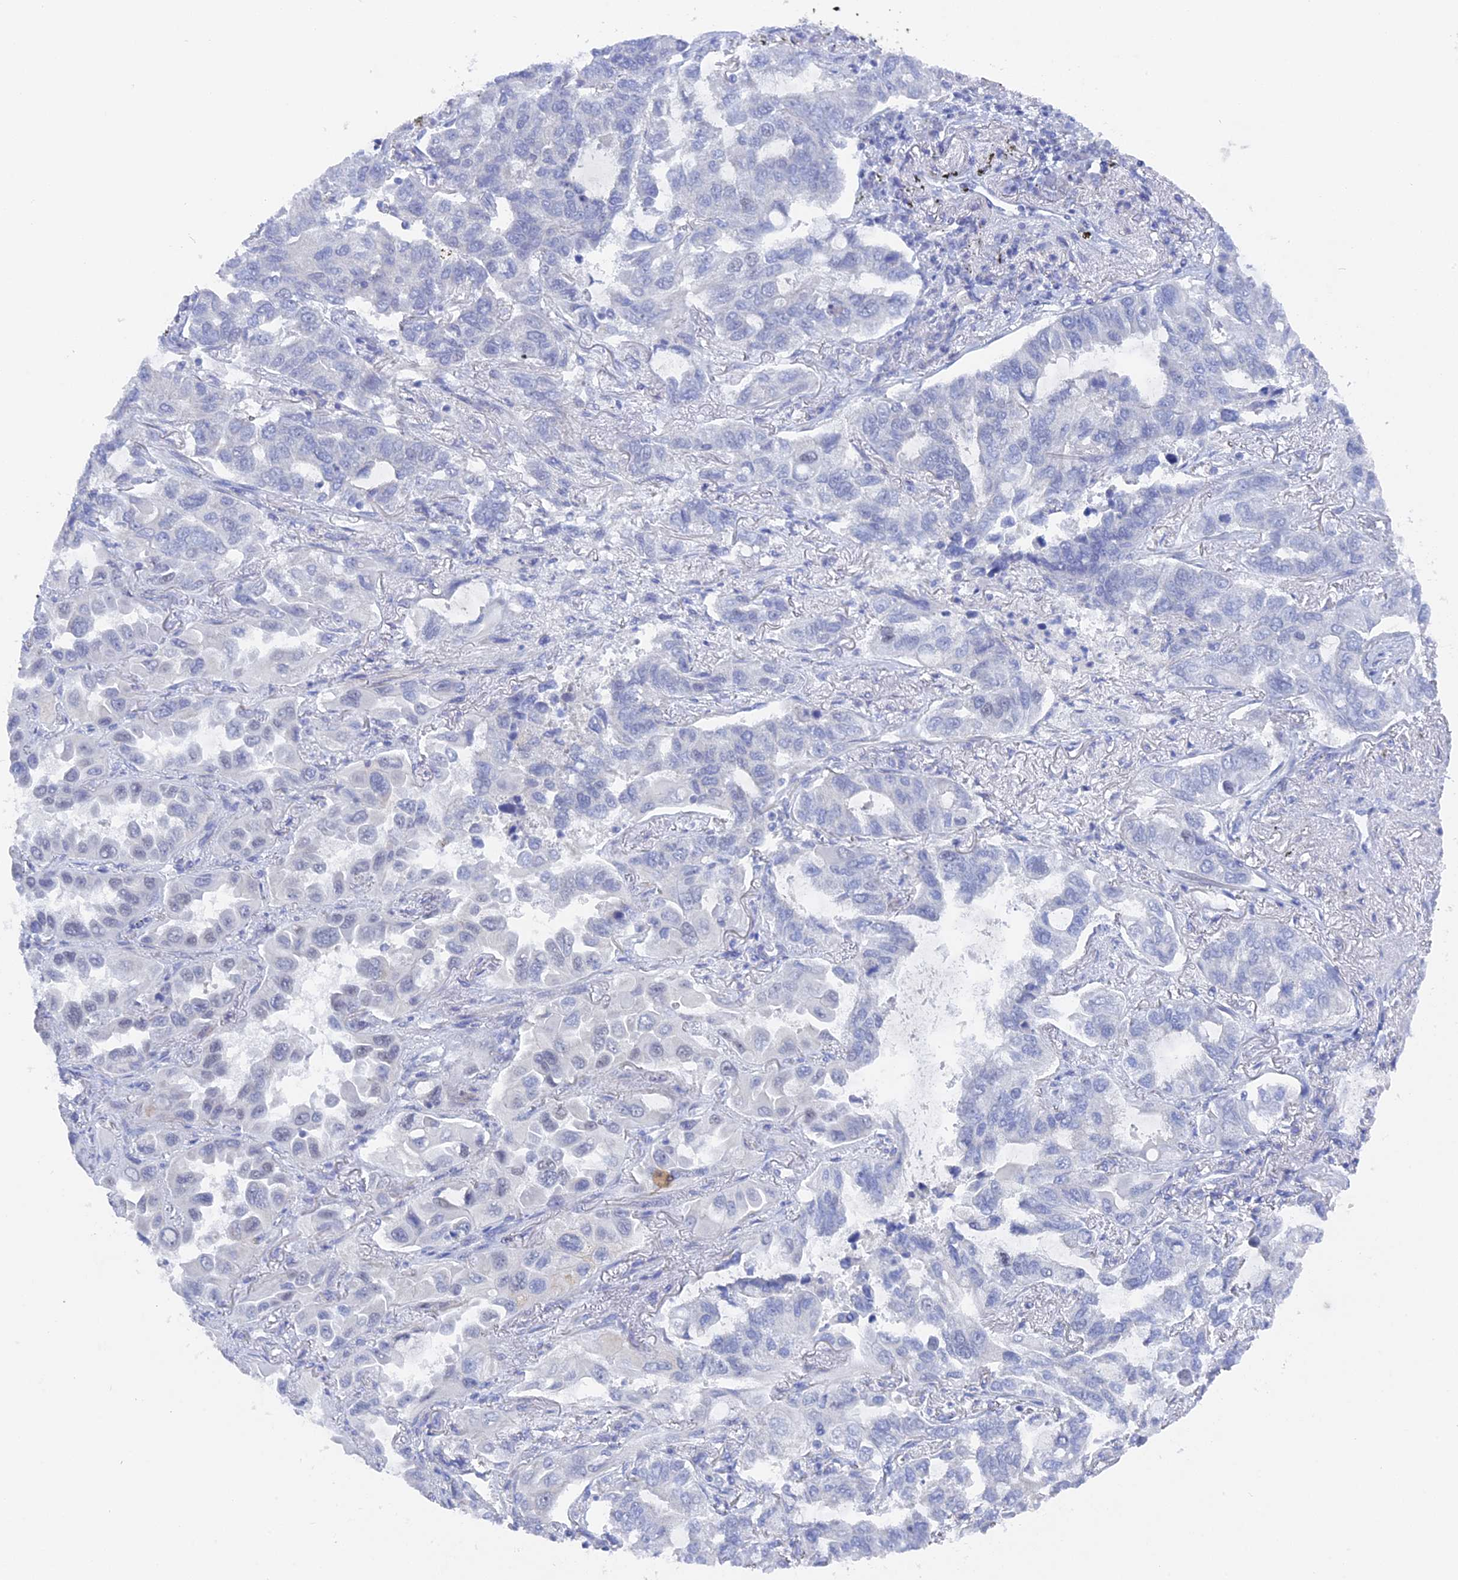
{"staining": {"intensity": "negative", "quantity": "none", "location": "none"}, "tissue": "lung cancer", "cell_type": "Tumor cells", "image_type": "cancer", "snomed": [{"axis": "morphology", "description": "Adenocarcinoma, NOS"}, {"axis": "topography", "description": "Lung"}], "caption": "A high-resolution image shows immunohistochemistry (IHC) staining of lung cancer, which reveals no significant positivity in tumor cells.", "gene": "BRD2", "patient": {"sex": "male", "age": 64}}